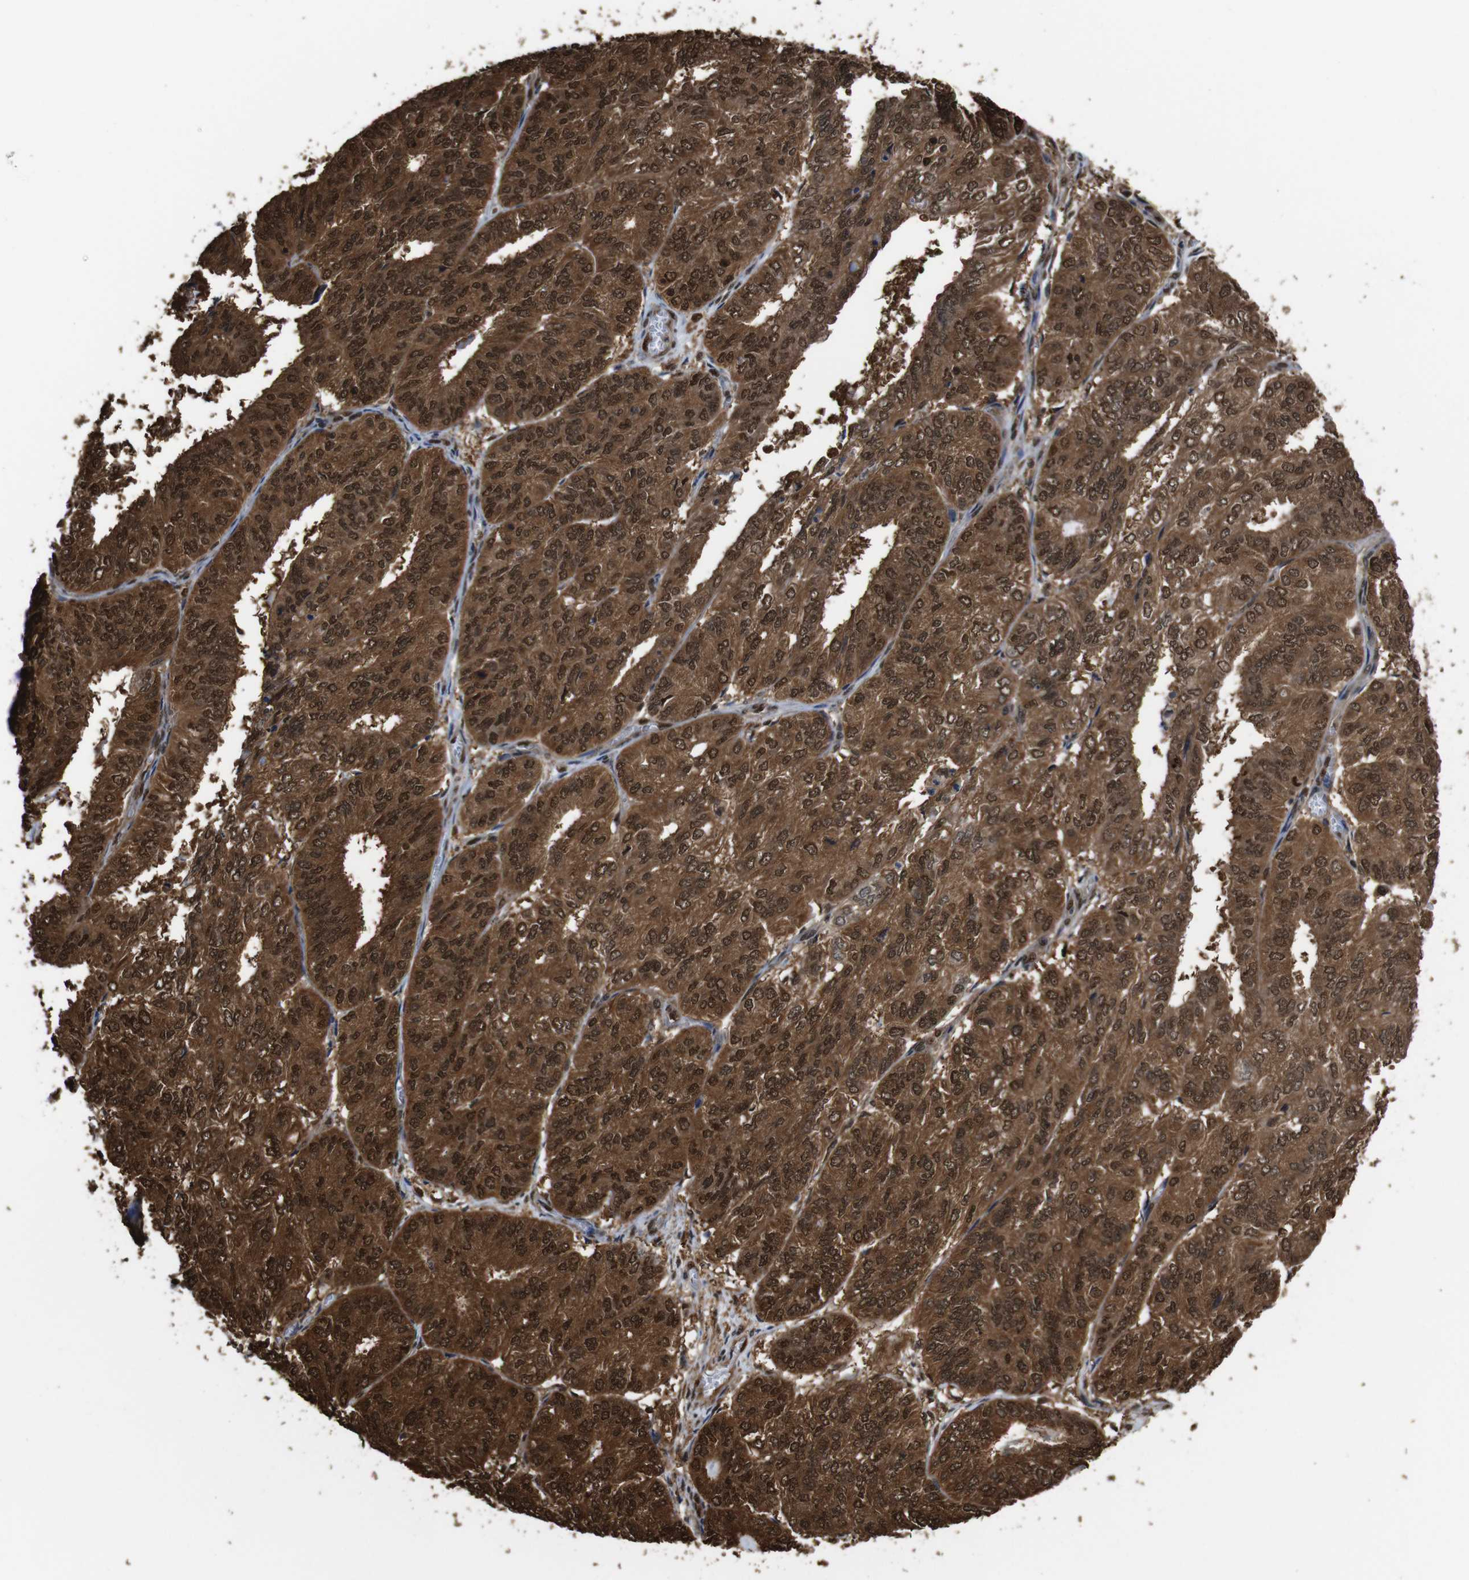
{"staining": {"intensity": "strong", "quantity": ">75%", "location": "cytoplasmic/membranous,nuclear"}, "tissue": "endometrial cancer", "cell_type": "Tumor cells", "image_type": "cancer", "snomed": [{"axis": "morphology", "description": "Adenocarcinoma, NOS"}, {"axis": "topography", "description": "Uterus"}], "caption": "Protein expression analysis of adenocarcinoma (endometrial) shows strong cytoplasmic/membranous and nuclear positivity in about >75% of tumor cells.", "gene": "VCP", "patient": {"sex": "female", "age": 60}}